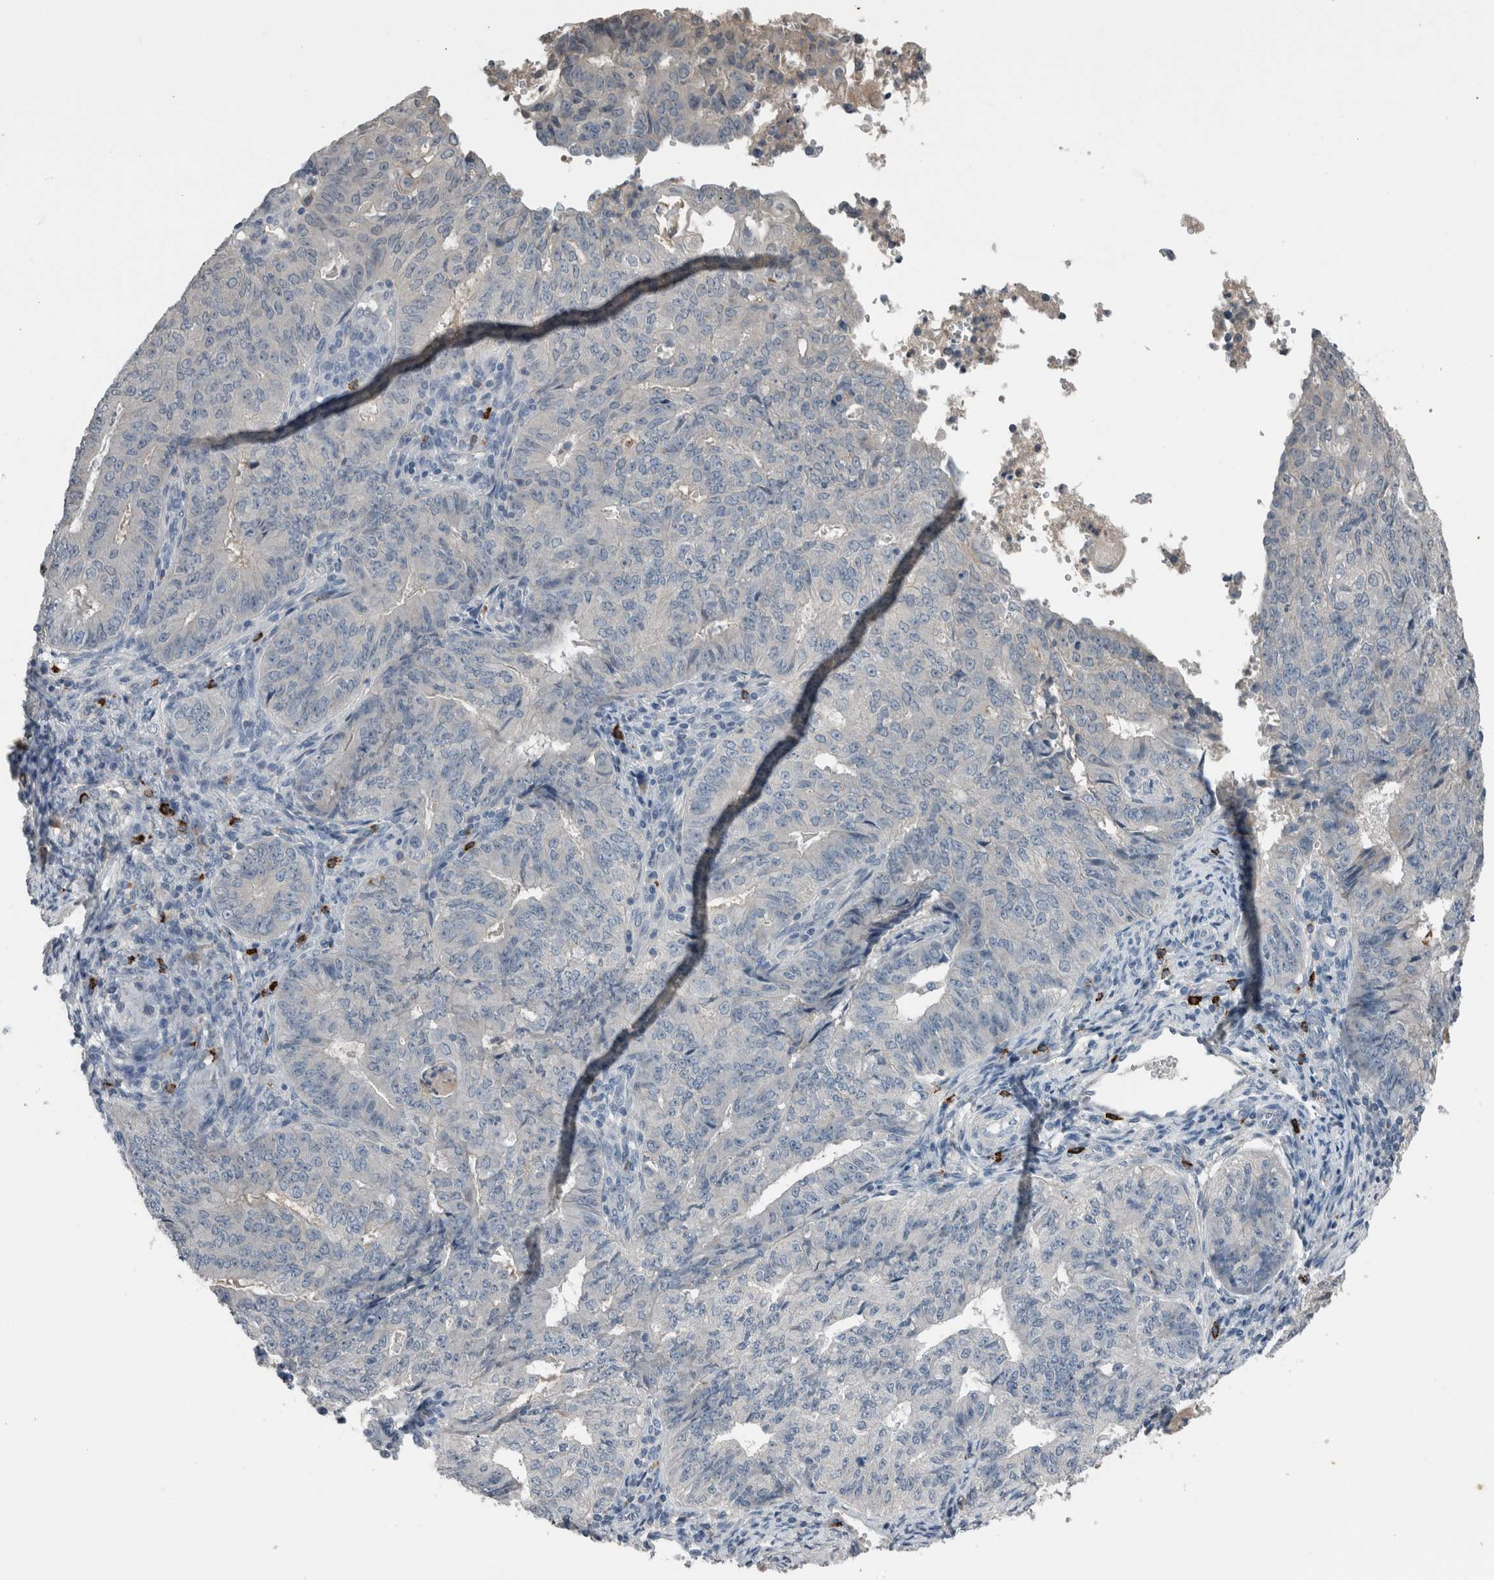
{"staining": {"intensity": "negative", "quantity": "none", "location": "none"}, "tissue": "endometrial cancer", "cell_type": "Tumor cells", "image_type": "cancer", "snomed": [{"axis": "morphology", "description": "Adenocarcinoma, NOS"}, {"axis": "topography", "description": "Endometrium"}], "caption": "This photomicrograph is of endometrial adenocarcinoma stained with IHC to label a protein in brown with the nuclei are counter-stained blue. There is no positivity in tumor cells.", "gene": "CRNN", "patient": {"sex": "female", "age": 32}}